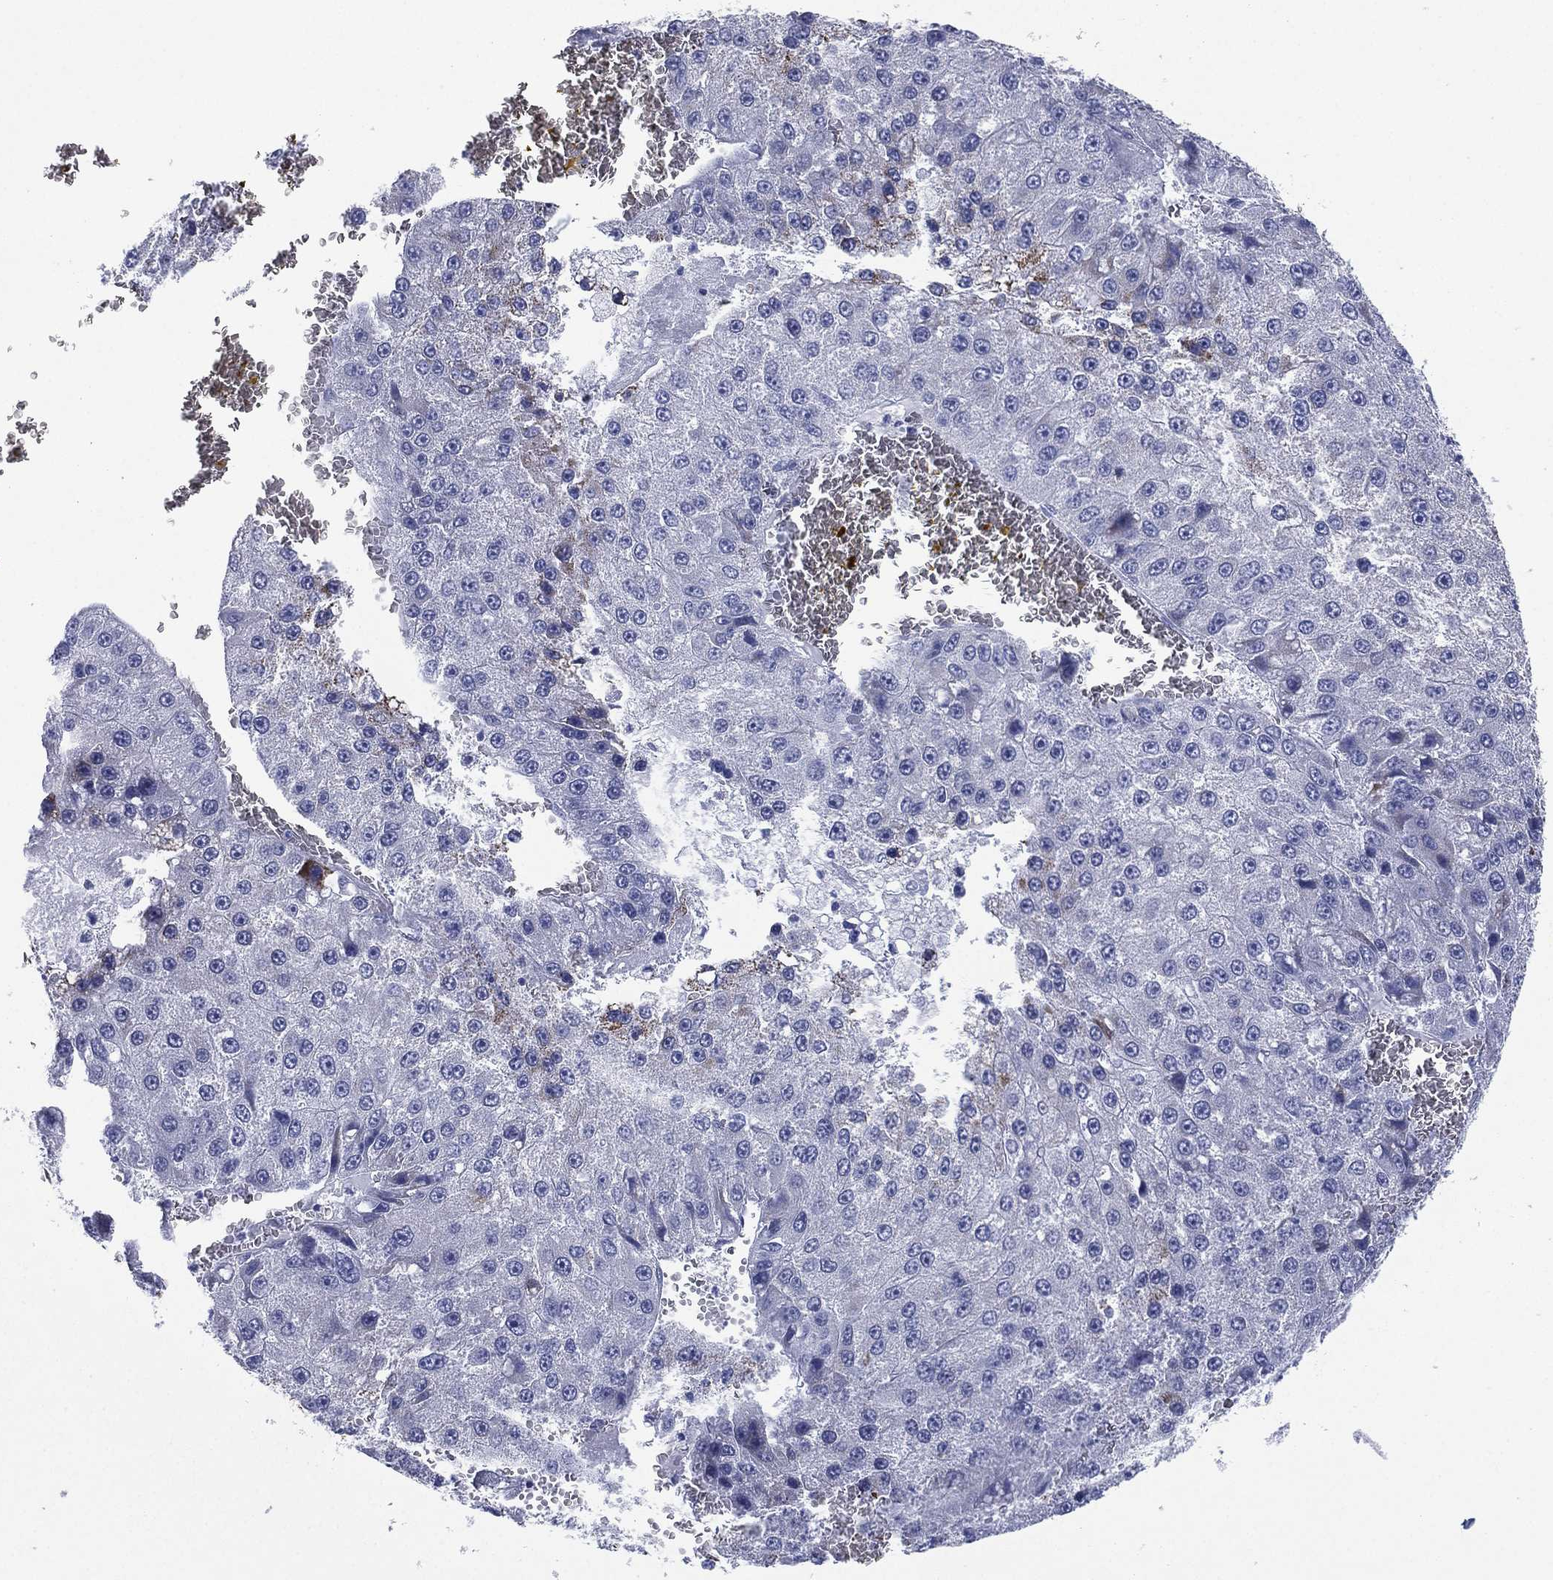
{"staining": {"intensity": "negative", "quantity": "none", "location": "none"}, "tissue": "liver cancer", "cell_type": "Tumor cells", "image_type": "cancer", "snomed": [{"axis": "morphology", "description": "Carcinoma, Hepatocellular, NOS"}, {"axis": "topography", "description": "Liver"}], "caption": "Immunohistochemistry (IHC) of human liver cancer (hepatocellular carcinoma) shows no positivity in tumor cells.", "gene": "FCER2", "patient": {"sex": "female", "age": 73}}